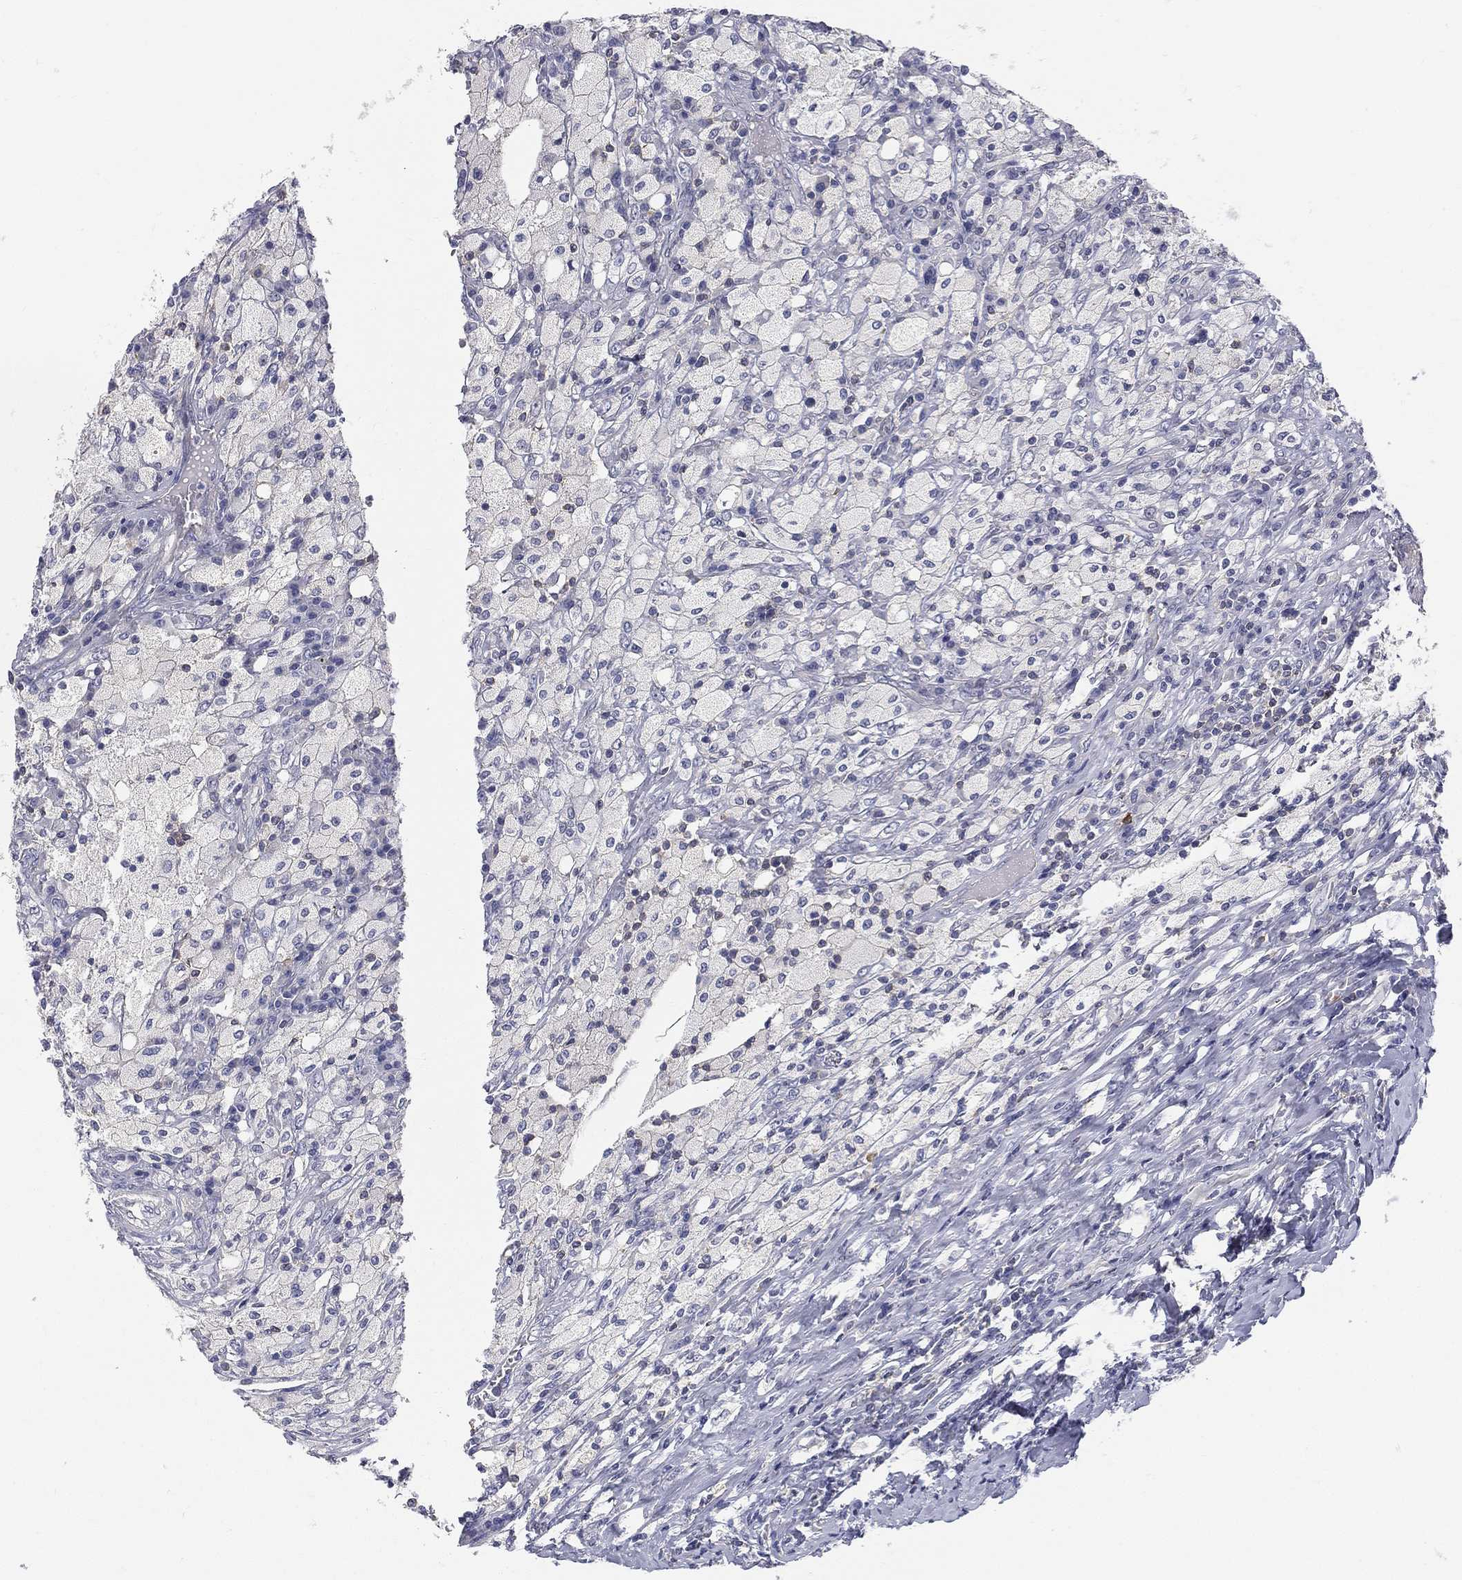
{"staining": {"intensity": "negative", "quantity": "none", "location": "none"}, "tissue": "testis cancer", "cell_type": "Tumor cells", "image_type": "cancer", "snomed": [{"axis": "morphology", "description": "Necrosis, NOS"}, {"axis": "morphology", "description": "Carcinoma, Embryonal, NOS"}, {"axis": "topography", "description": "Testis"}], "caption": "Immunohistochemical staining of human testis cancer (embryonal carcinoma) displays no significant positivity in tumor cells.", "gene": "ETNPPL", "patient": {"sex": "male", "age": 19}}